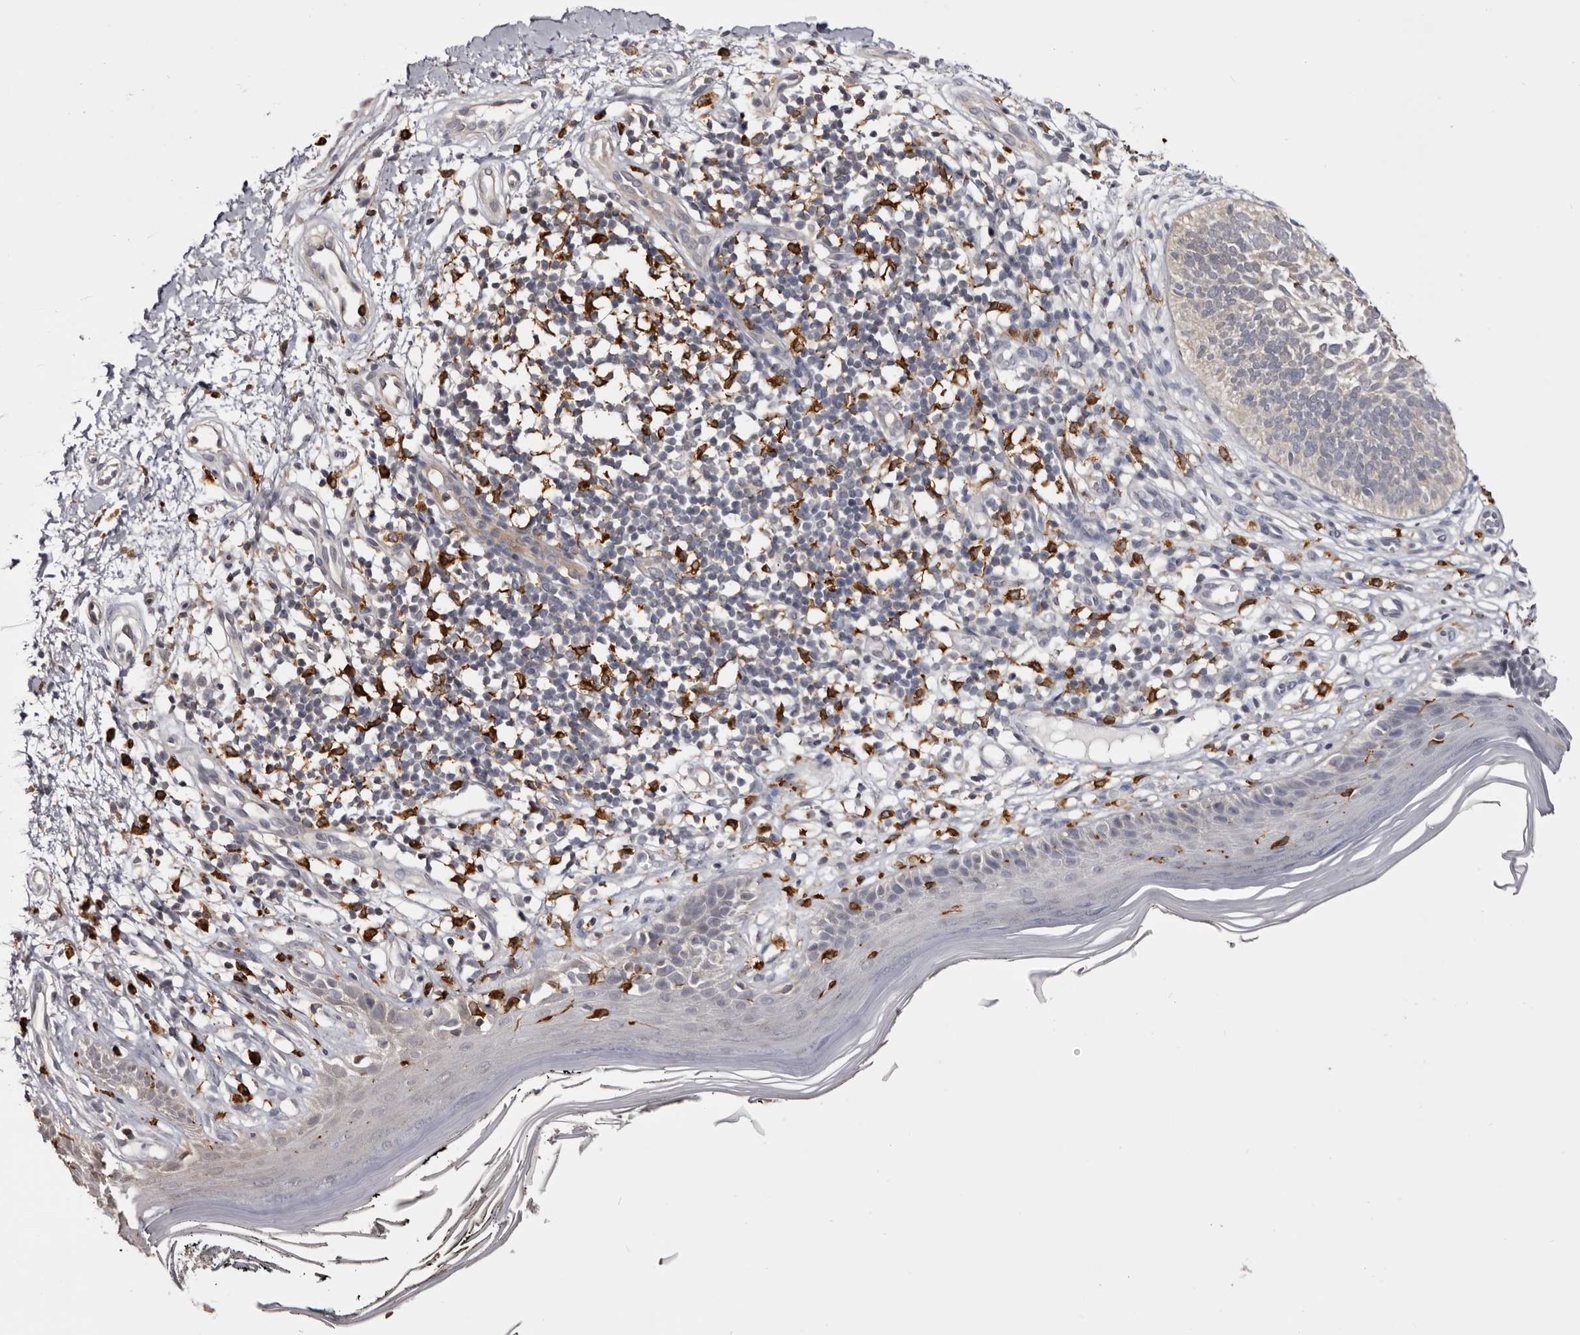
{"staining": {"intensity": "negative", "quantity": "none", "location": "none"}, "tissue": "skin cancer", "cell_type": "Tumor cells", "image_type": "cancer", "snomed": [{"axis": "morphology", "description": "Basal cell carcinoma"}, {"axis": "topography", "description": "Skin"}], "caption": "DAB (3,3'-diaminobenzidine) immunohistochemical staining of human skin cancer (basal cell carcinoma) exhibits no significant positivity in tumor cells. The staining is performed using DAB (3,3'-diaminobenzidine) brown chromogen with nuclei counter-stained in using hematoxylin.", "gene": "TNNI1", "patient": {"sex": "female", "age": 64}}